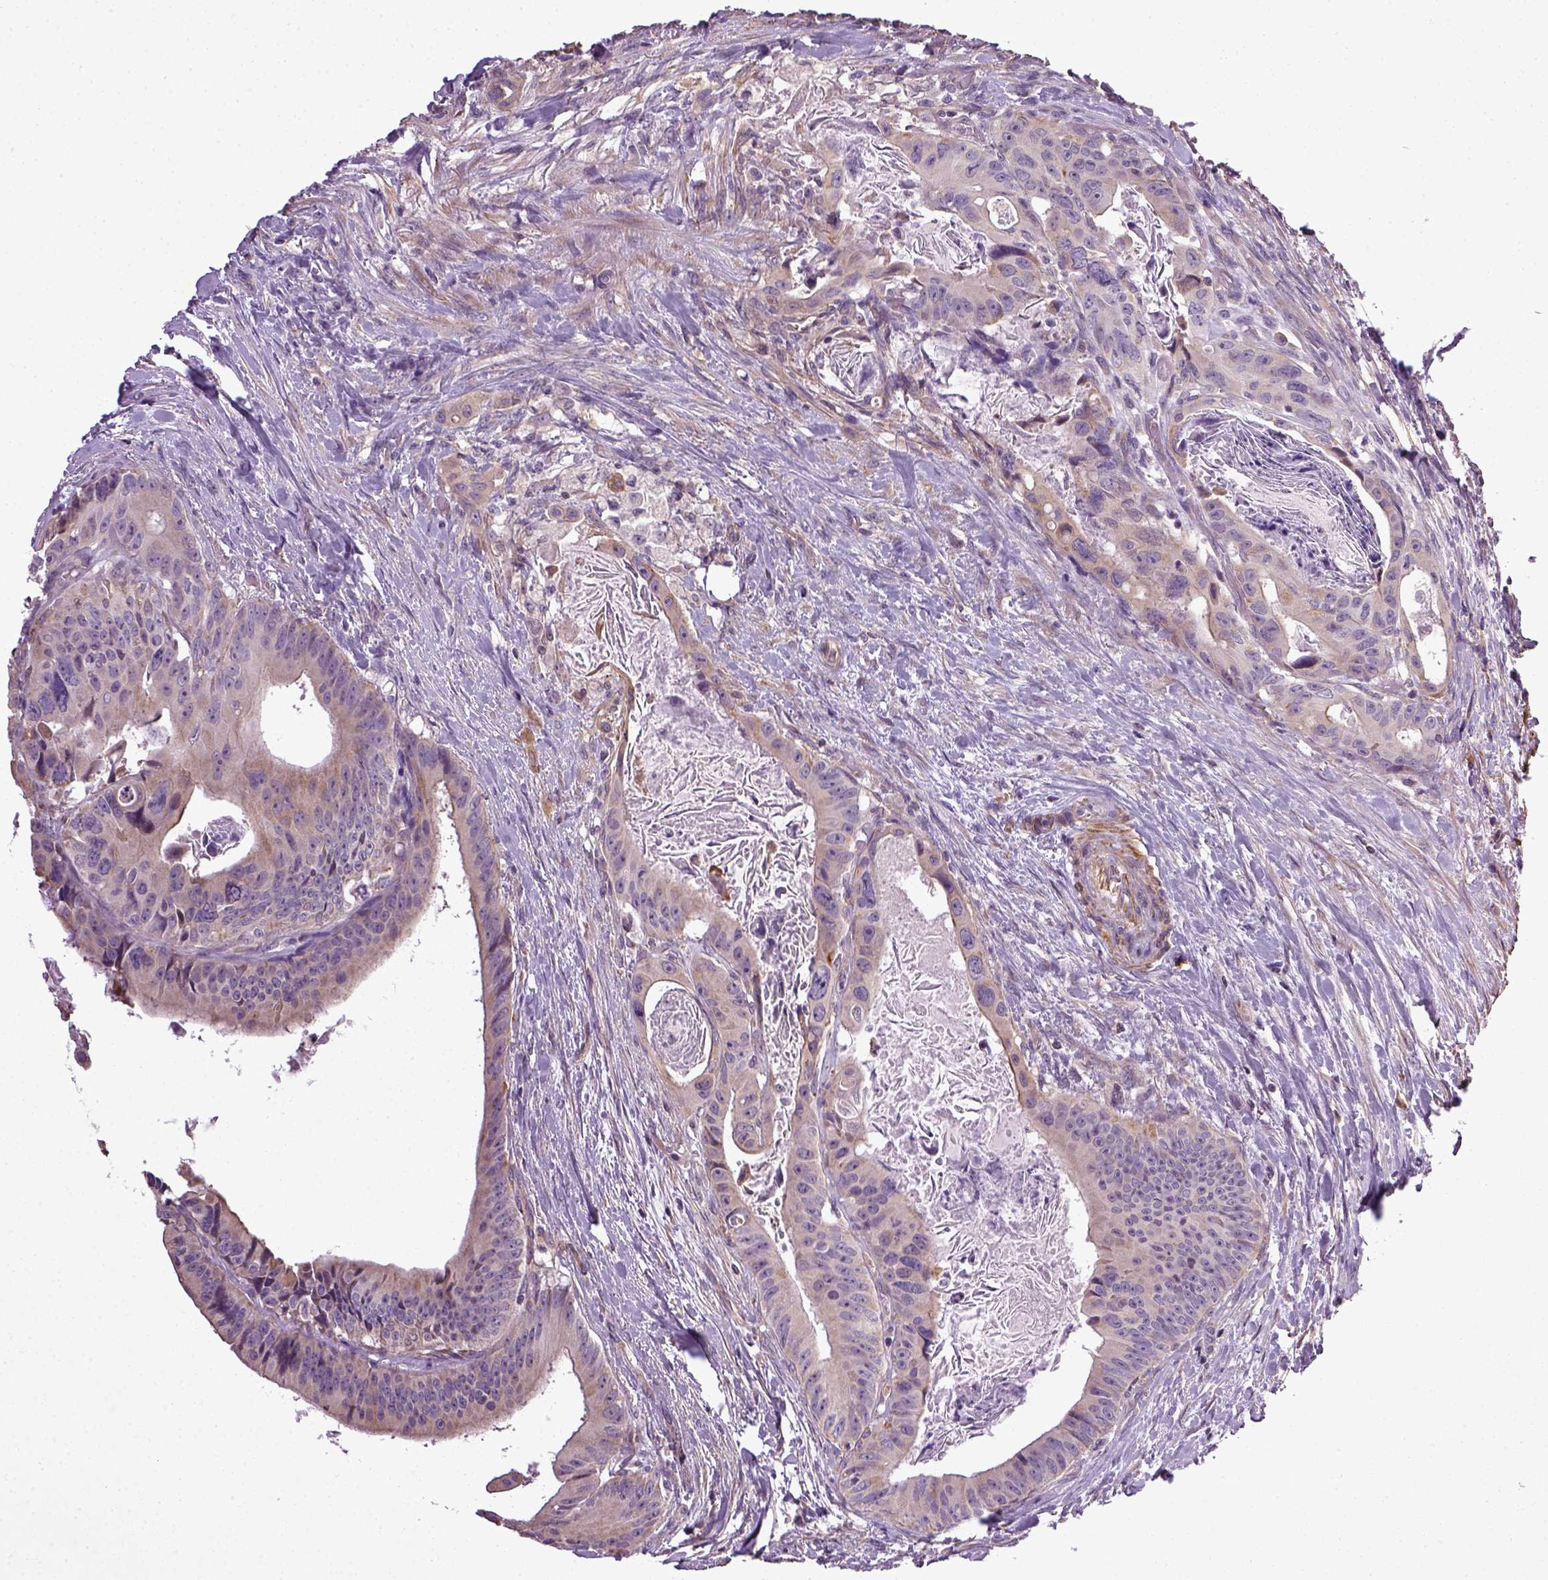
{"staining": {"intensity": "negative", "quantity": "none", "location": "none"}, "tissue": "colorectal cancer", "cell_type": "Tumor cells", "image_type": "cancer", "snomed": [{"axis": "morphology", "description": "Adenocarcinoma, NOS"}, {"axis": "topography", "description": "Rectum"}], "caption": "Immunohistochemistry image of neoplastic tissue: colorectal cancer (adenocarcinoma) stained with DAB (3,3'-diaminobenzidine) reveals no significant protein positivity in tumor cells.", "gene": "TPRG1", "patient": {"sex": "male", "age": 64}}